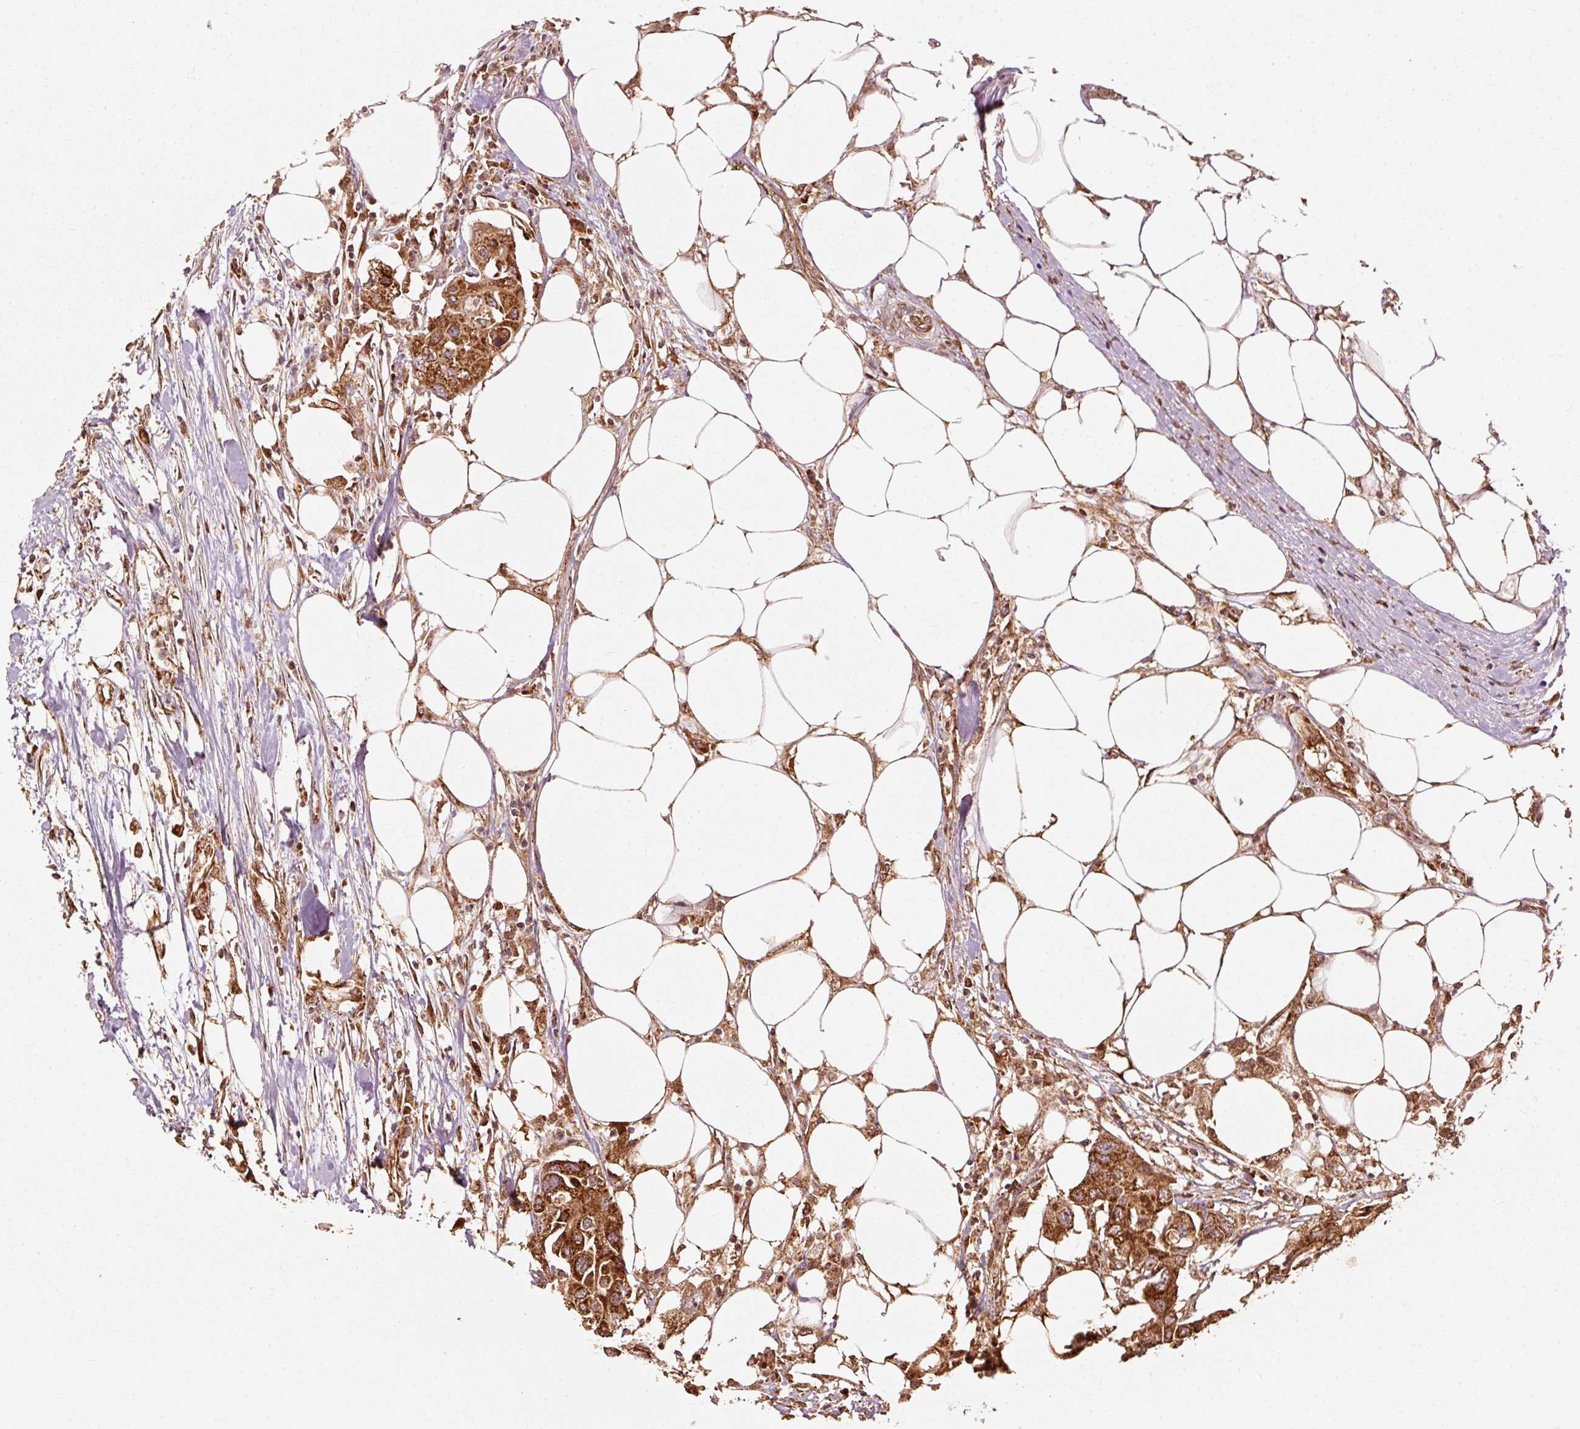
{"staining": {"intensity": "strong", "quantity": ">75%", "location": "cytoplasmic/membranous"}, "tissue": "colorectal cancer", "cell_type": "Tumor cells", "image_type": "cancer", "snomed": [{"axis": "morphology", "description": "Adenocarcinoma, NOS"}, {"axis": "topography", "description": "Colon"}], "caption": "Brown immunohistochemical staining in human colorectal adenocarcinoma shows strong cytoplasmic/membranous positivity in about >75% of tumor cells.", "gene": "MRPL16", "patient": {"sex": "male", "age": 77}}